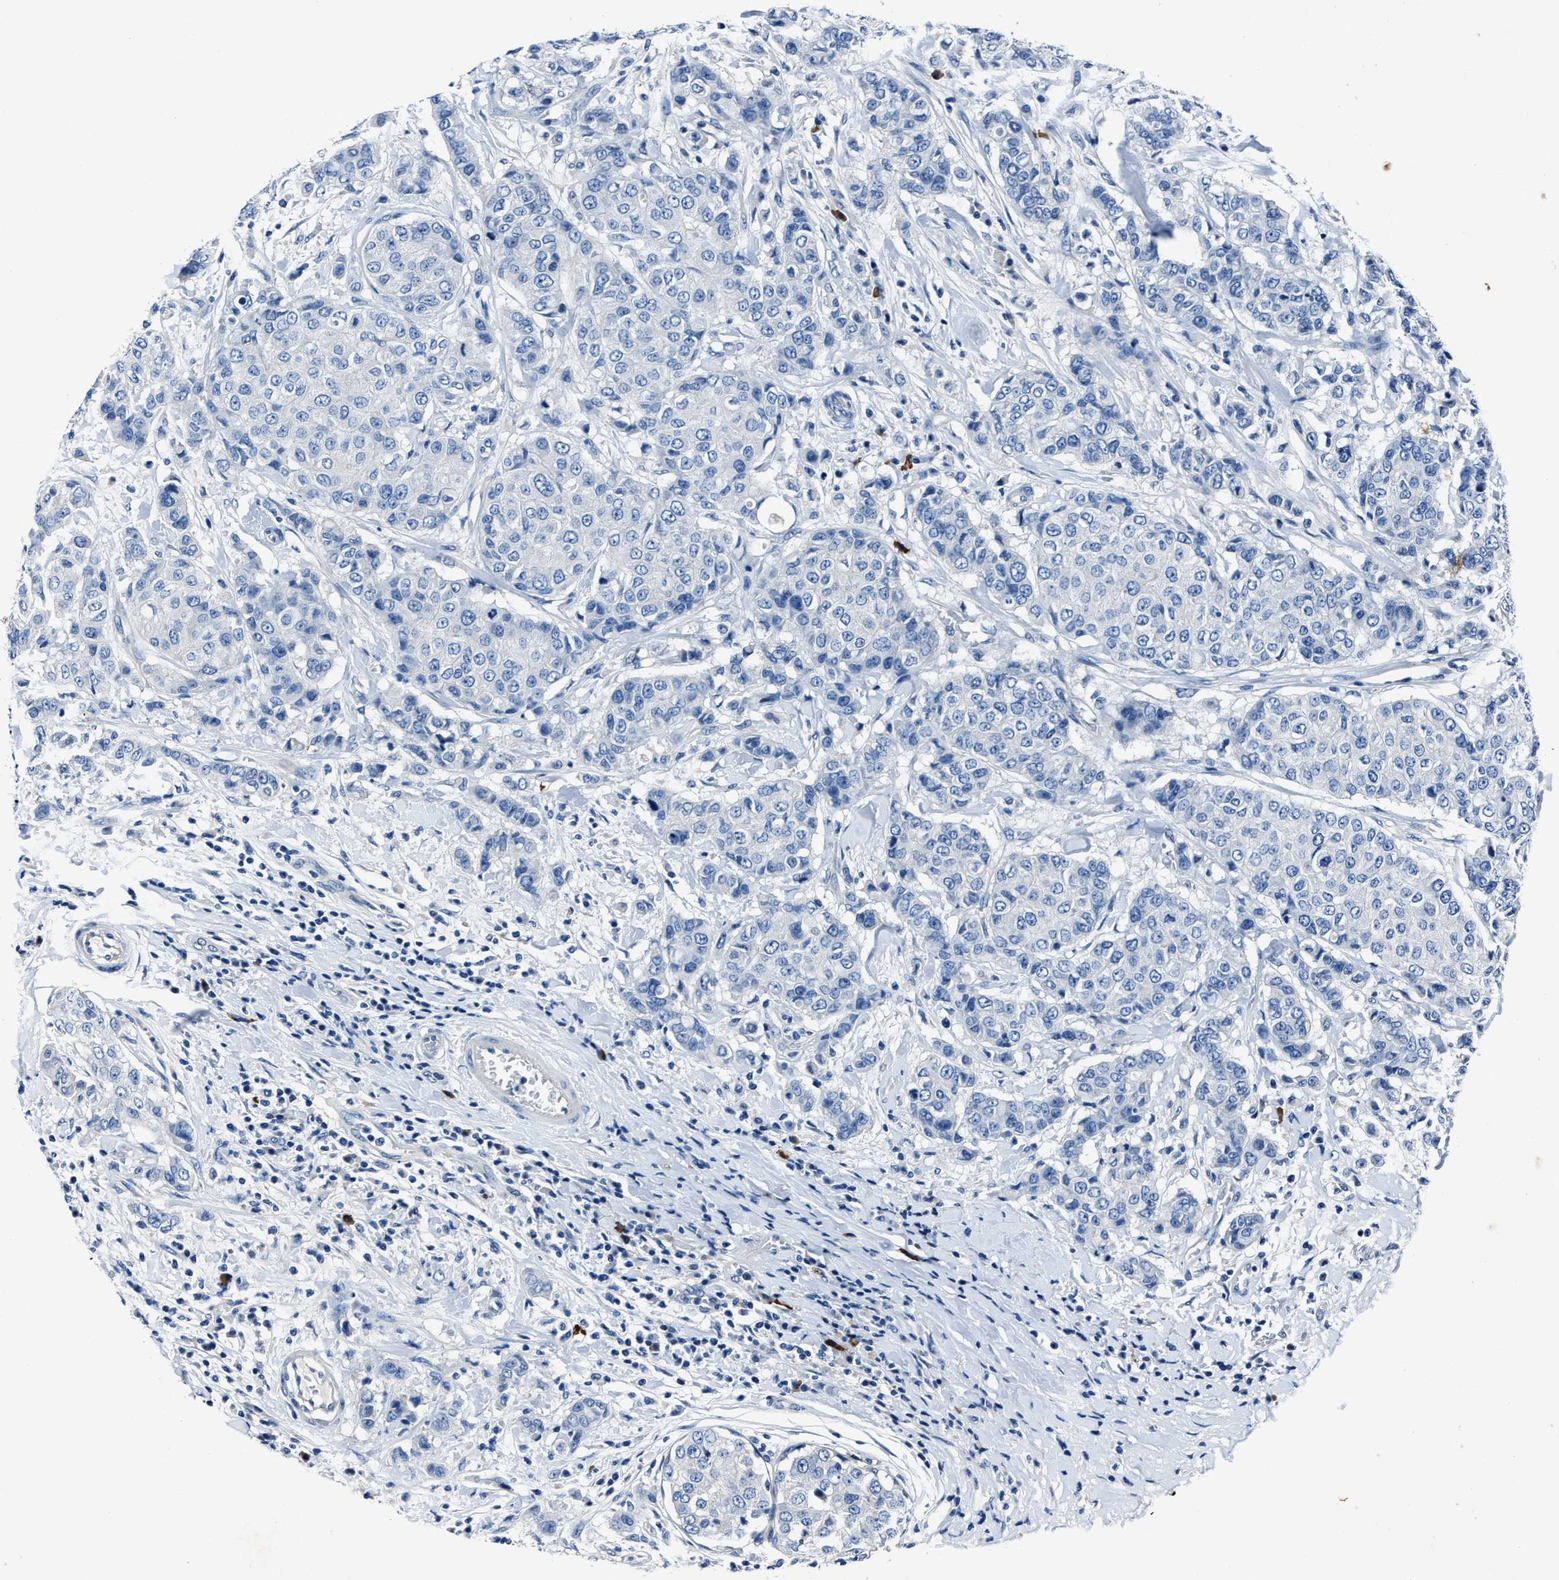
{"staining": {"intensity": "negative", "quantity": "none", "location": "none"}, "tissue": "breast cancer", "cell_type": "Tumor cells", "image_type": "cancer", "snomed": [{"axis": "morphology", "description": "Duct carcinoma"}, {"axis": "topography", "description": "Breast"}], "caption": "High power microscopy histopathology image of an immunohistochemistry image of intraductal carcinoma (breast), revealing no significant staining in tumor cells.", "gene": "NACAD", "patient": {"sex": "female", "age": 27}}